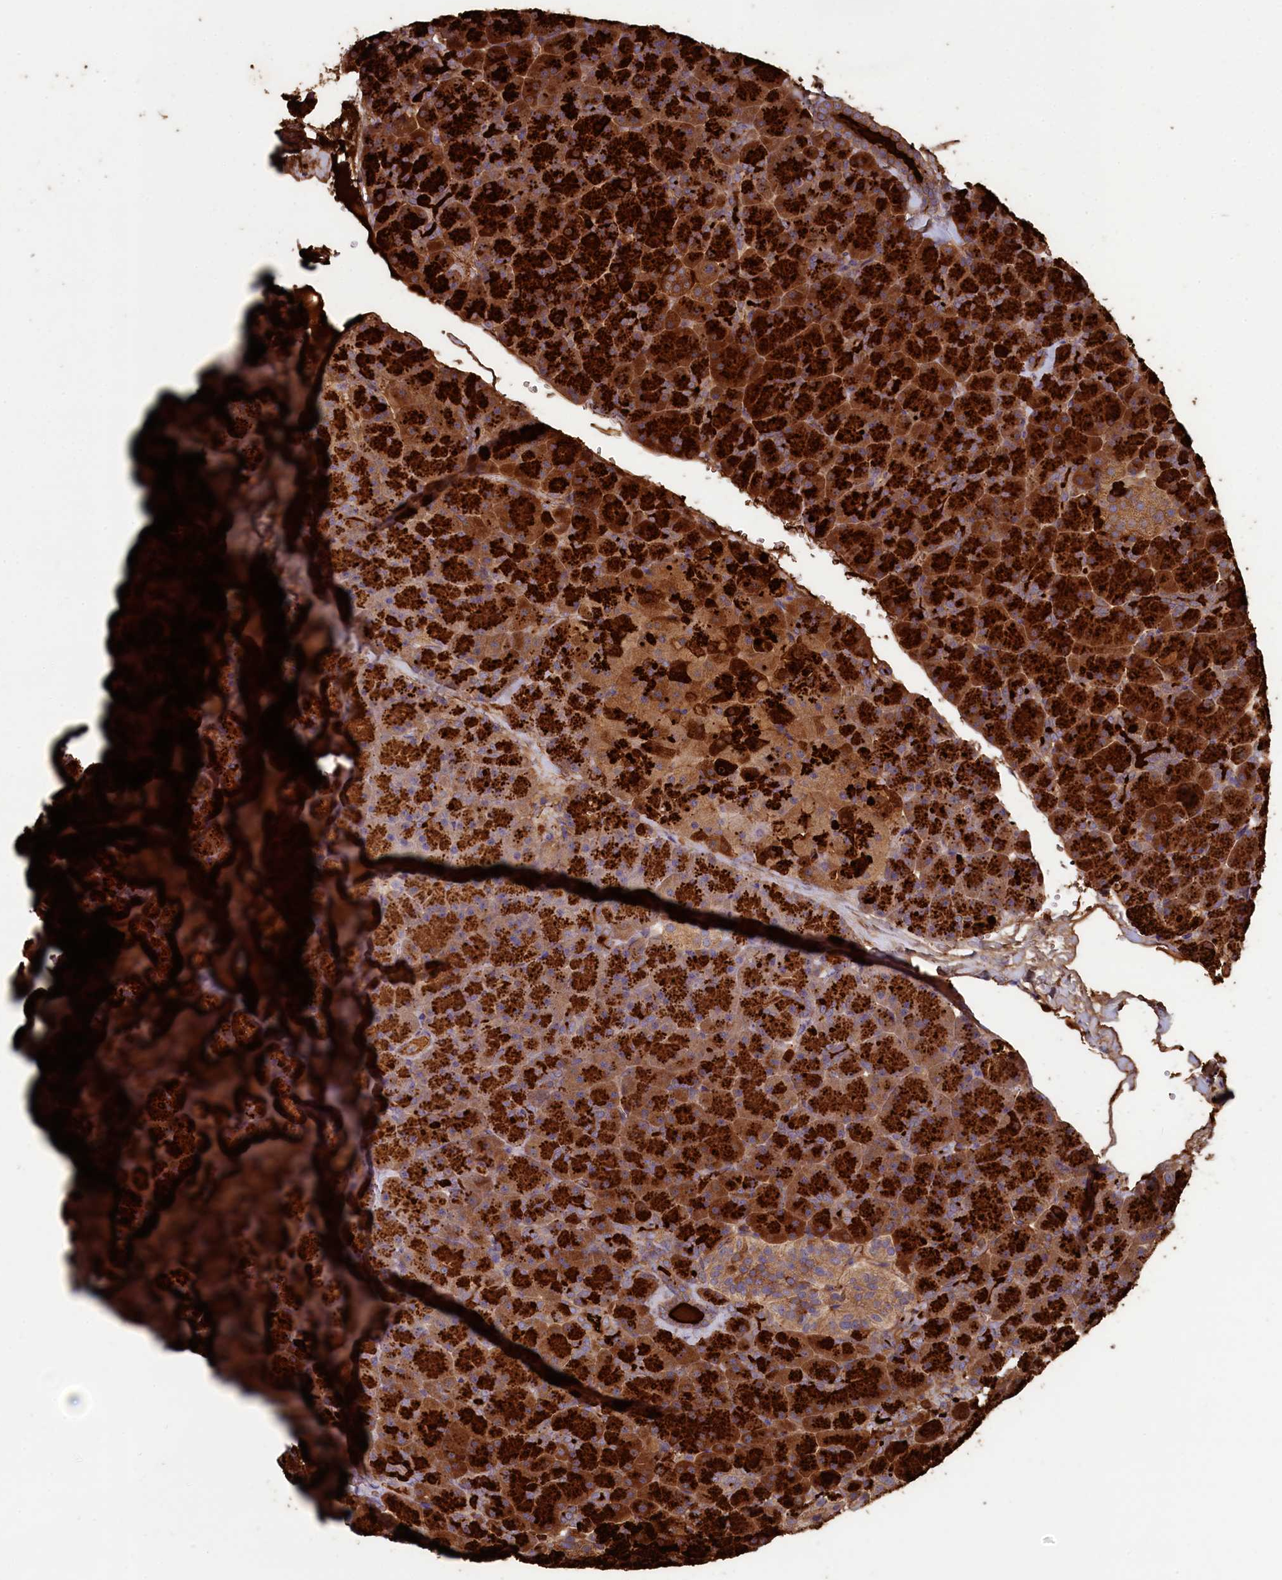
{"staining": {"intensity": "strong", "quantity": ">75%", "location": "cytoplasmic/membranous"}, "tissue": "pancreas", "cell_type": "Exocrine glandular cells", "image_type": "normal", "snomed": [{"axis": "morphology", "description": "Normal tissue, NOS"}, {"axis": "topography", "description": "Pancreas"}], "caption": "DAB immunohistochemical staining of unremarkable human pancreas reveals strong cytoplasmic/membranous protein staining in approximately >75% of exocrine glandular cells.", "gene": "SPATA2L", "patient": {"sex": "male", "age": 36}}